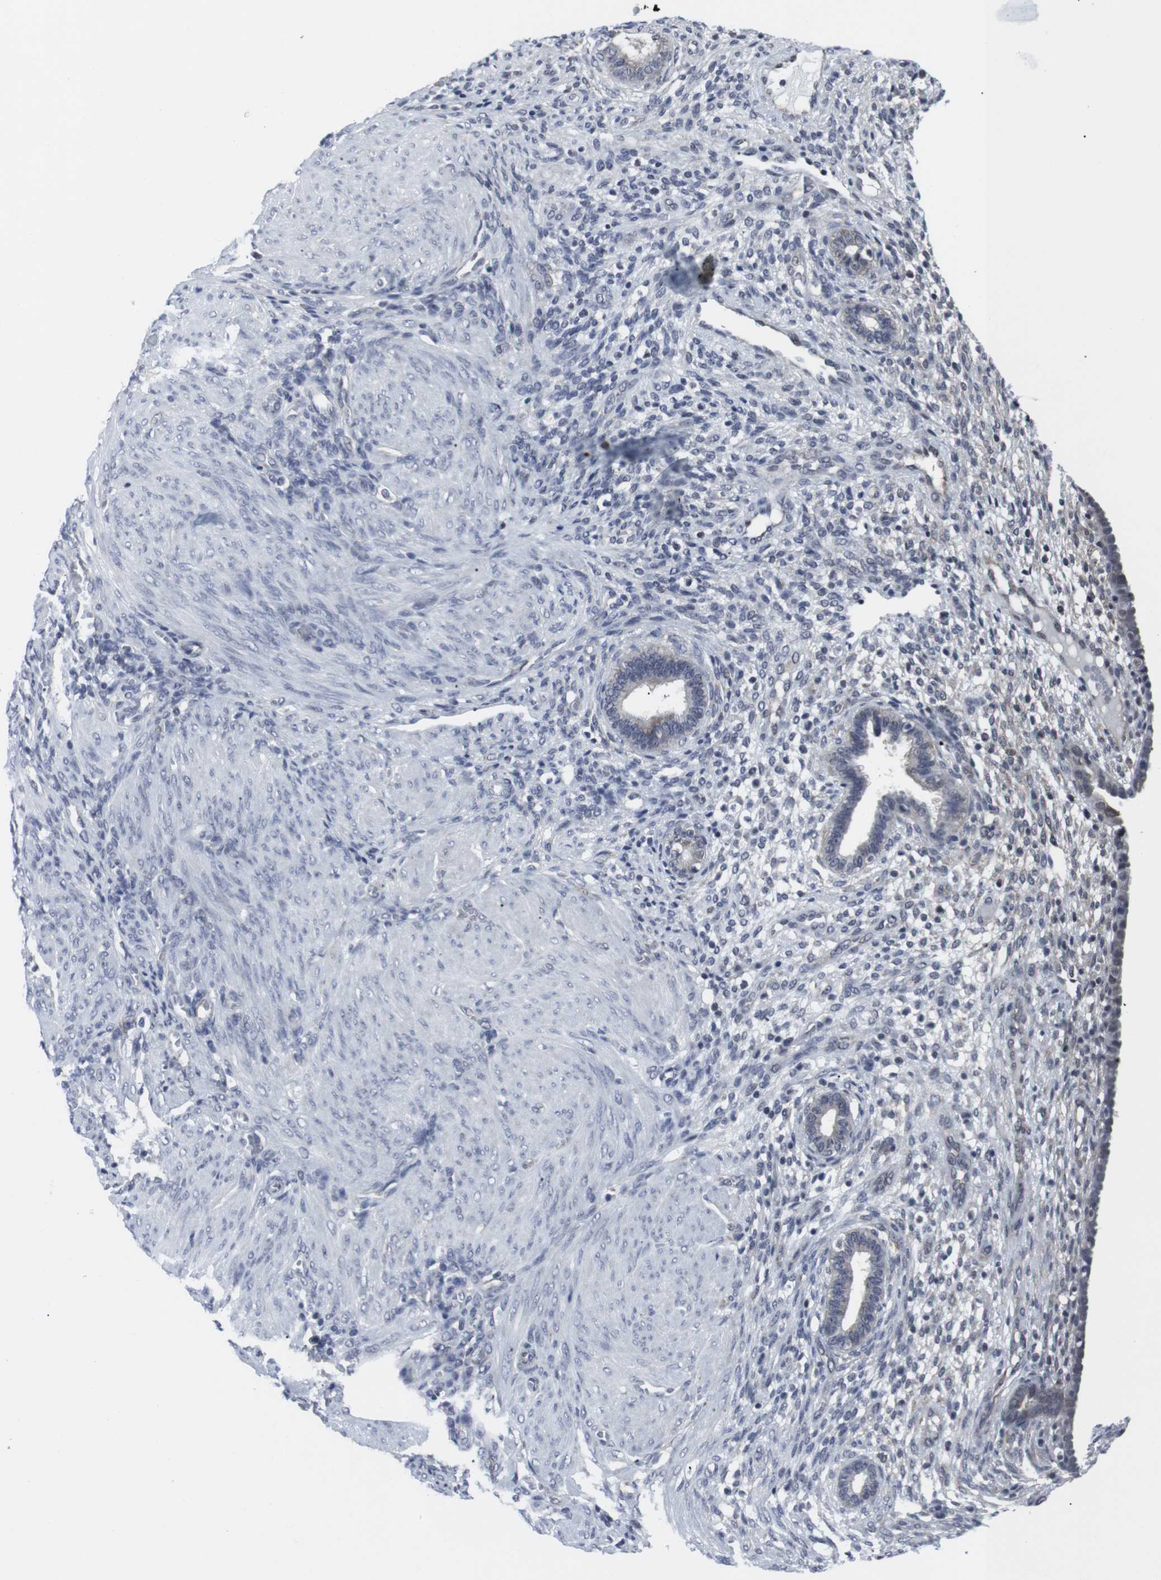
{"staining": {"intensity": "negative", "quantity": "none", "location": "none"}, "tissue": "endometrium", "cell_type": "Cells in endometrial stroma", "image_type": "normal", "snomed": [{"axis": "morphology", "description": "Normal tissue, NOS"}, {"axis": "topography", "description": "Endometrium"}], "caption": "A high-resolution histopathology image shows IHC staining of unremarkable endometrium, which shows no significant staining in cells in endometrial stroma.", "gene": "GEMIN2", "patient": {"sex": "female", "age": 72}}